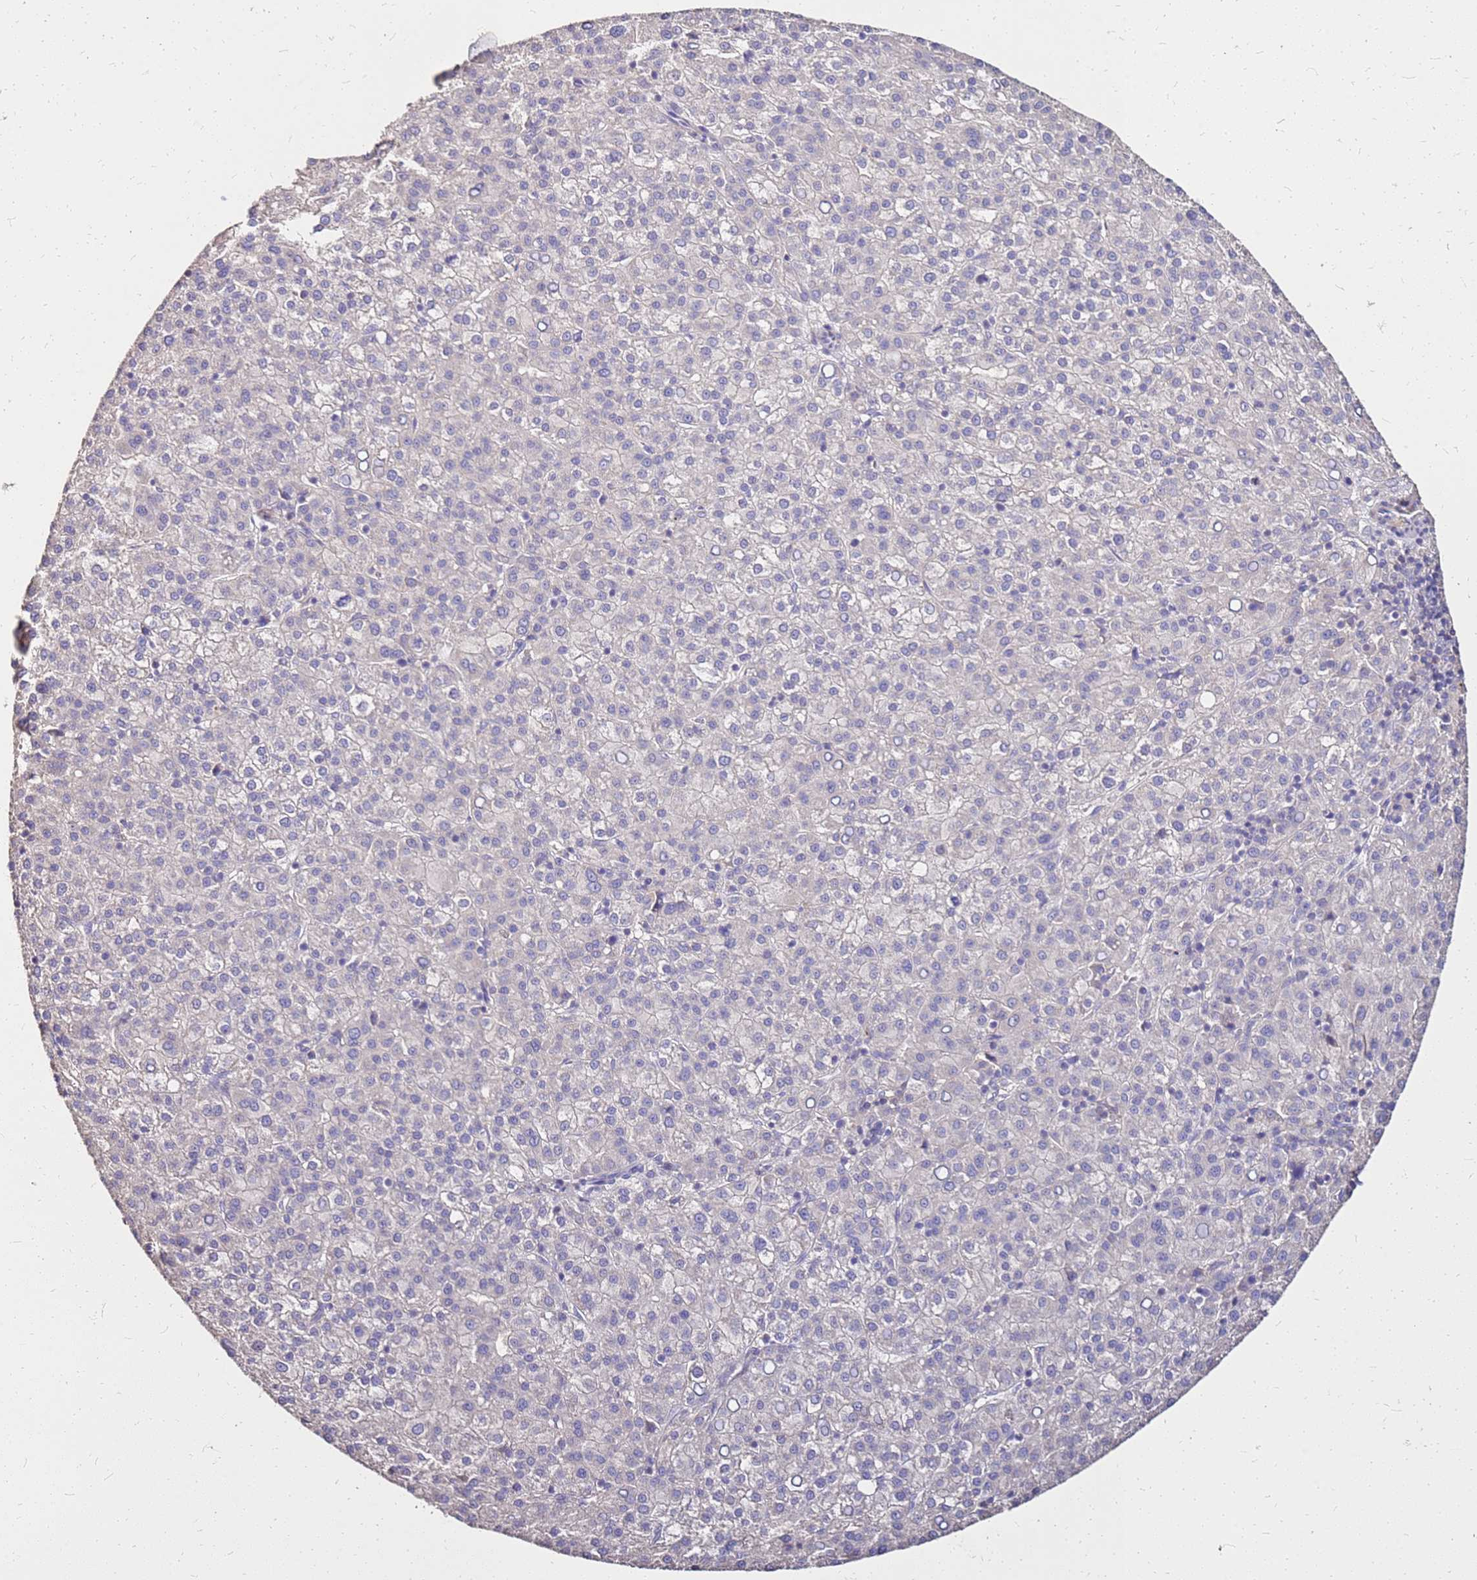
{"staining": {"intensity": "negative", "quantity": "none", "location": "none"}, "tissue": "liver cancer", "cell_type": "Tumor cells", "image_type": "cancer", "snomed": [{"axis": "morphology", "description": "Carcinoma, Hepatocellular, NOS"}, {"axis": "topography", "description": "Liver"}], "caption": "Tumor cells show no significant positivity in liver hepatocellular carcinoma.", "gene": "EXD3", "patient": {"sex": "female", "age": 58}}